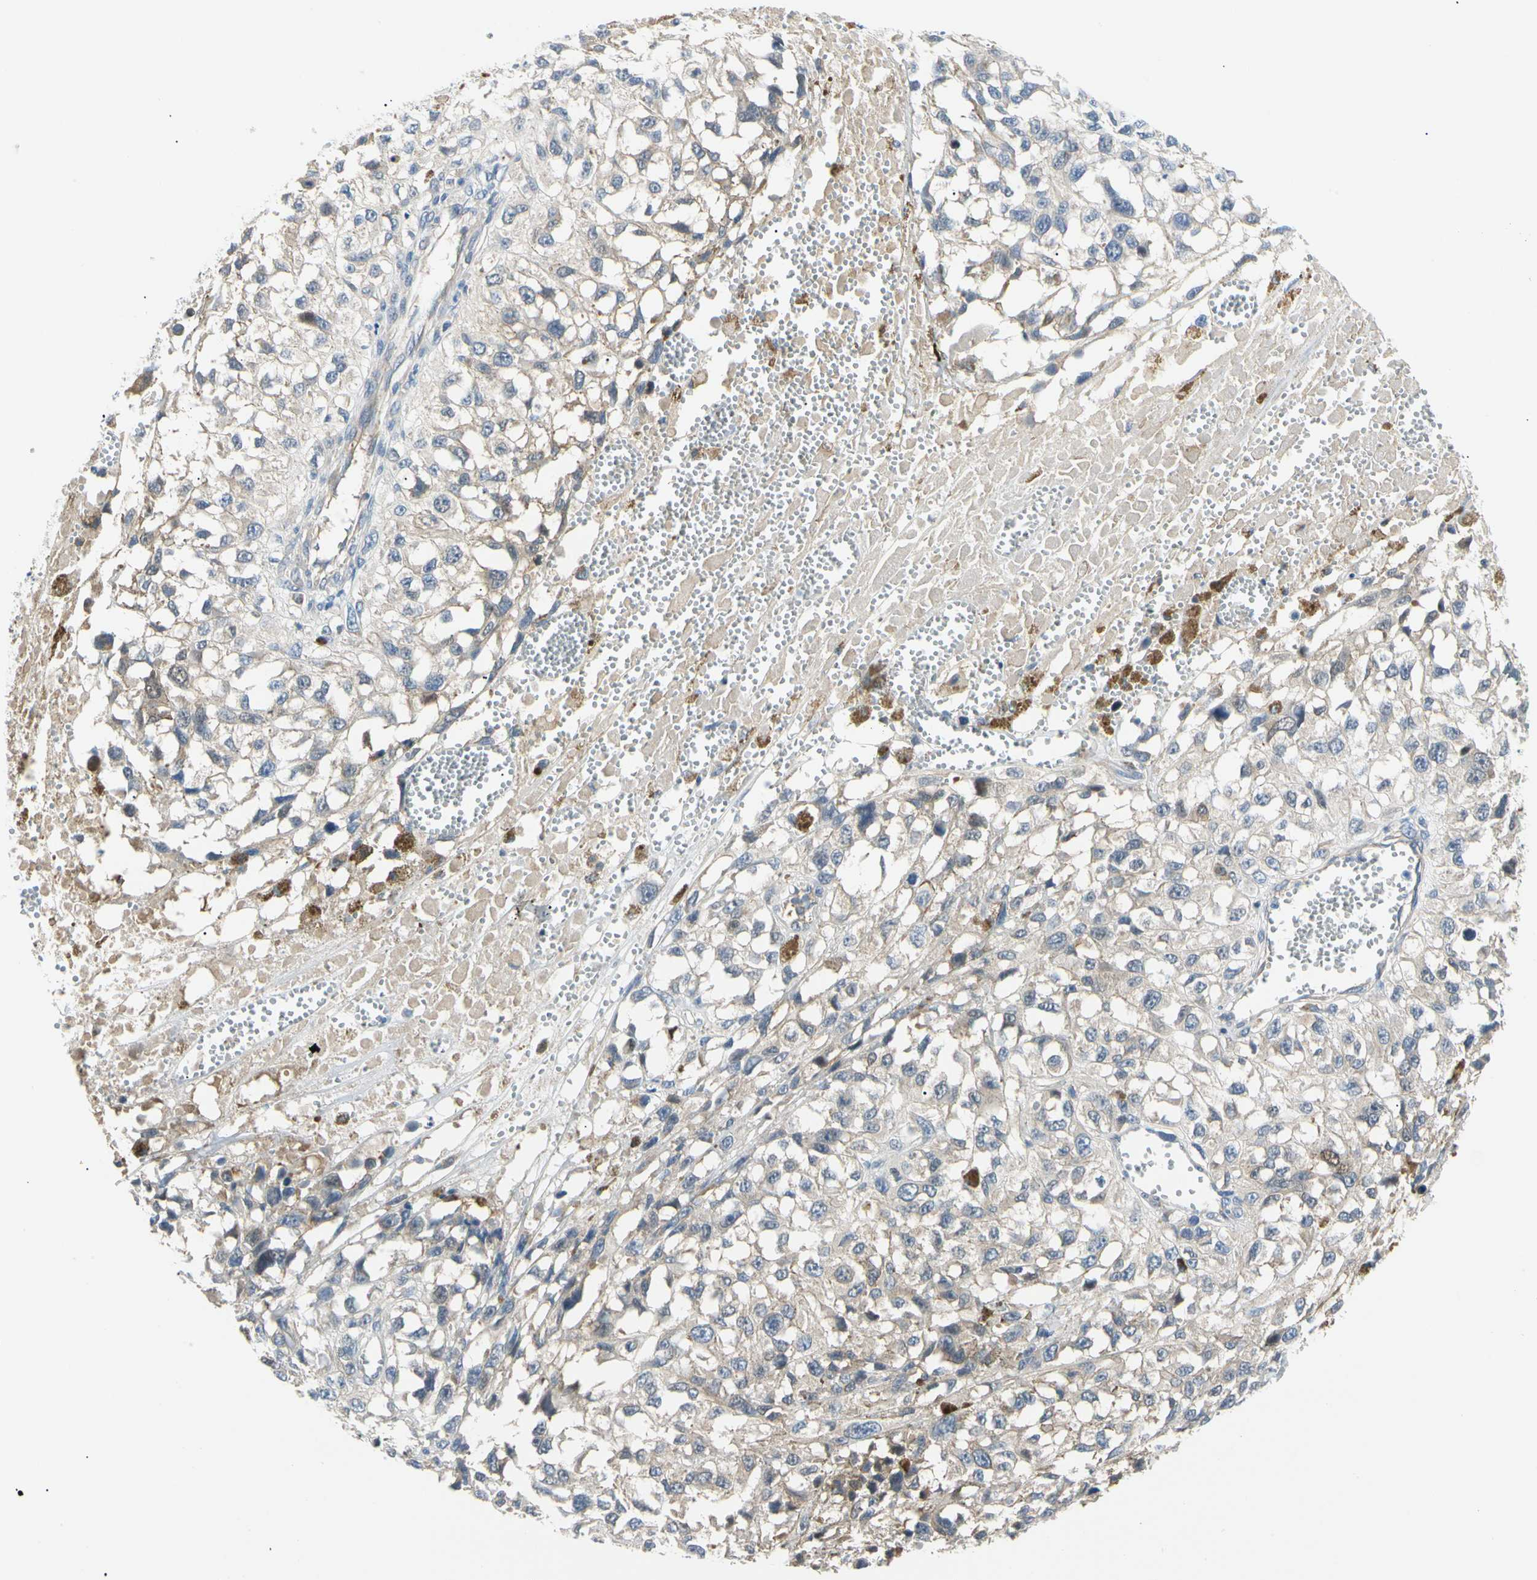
{"staining": {"intensity": "weak", "quantity": "<25%", "location": "cytoplasmic/membranous"}, "tissue": "melanoma", "cell_type": "Tumor cells", "image_type": "cancer", "snomed": [{"axis": "morphology", "description": "Malignant melanoma, Metastatic site"}, {"axis": "topography", "description": "Lymph node"}], "caption": "This photomicrograph is of melanoma stained with immunohistochemistry to label a protein in brown with the nuclei are counter-stained blue. There is no expression in tumor cells.", "gene": "SEC23B", "patient": {"sex": "male", "age": 59}}